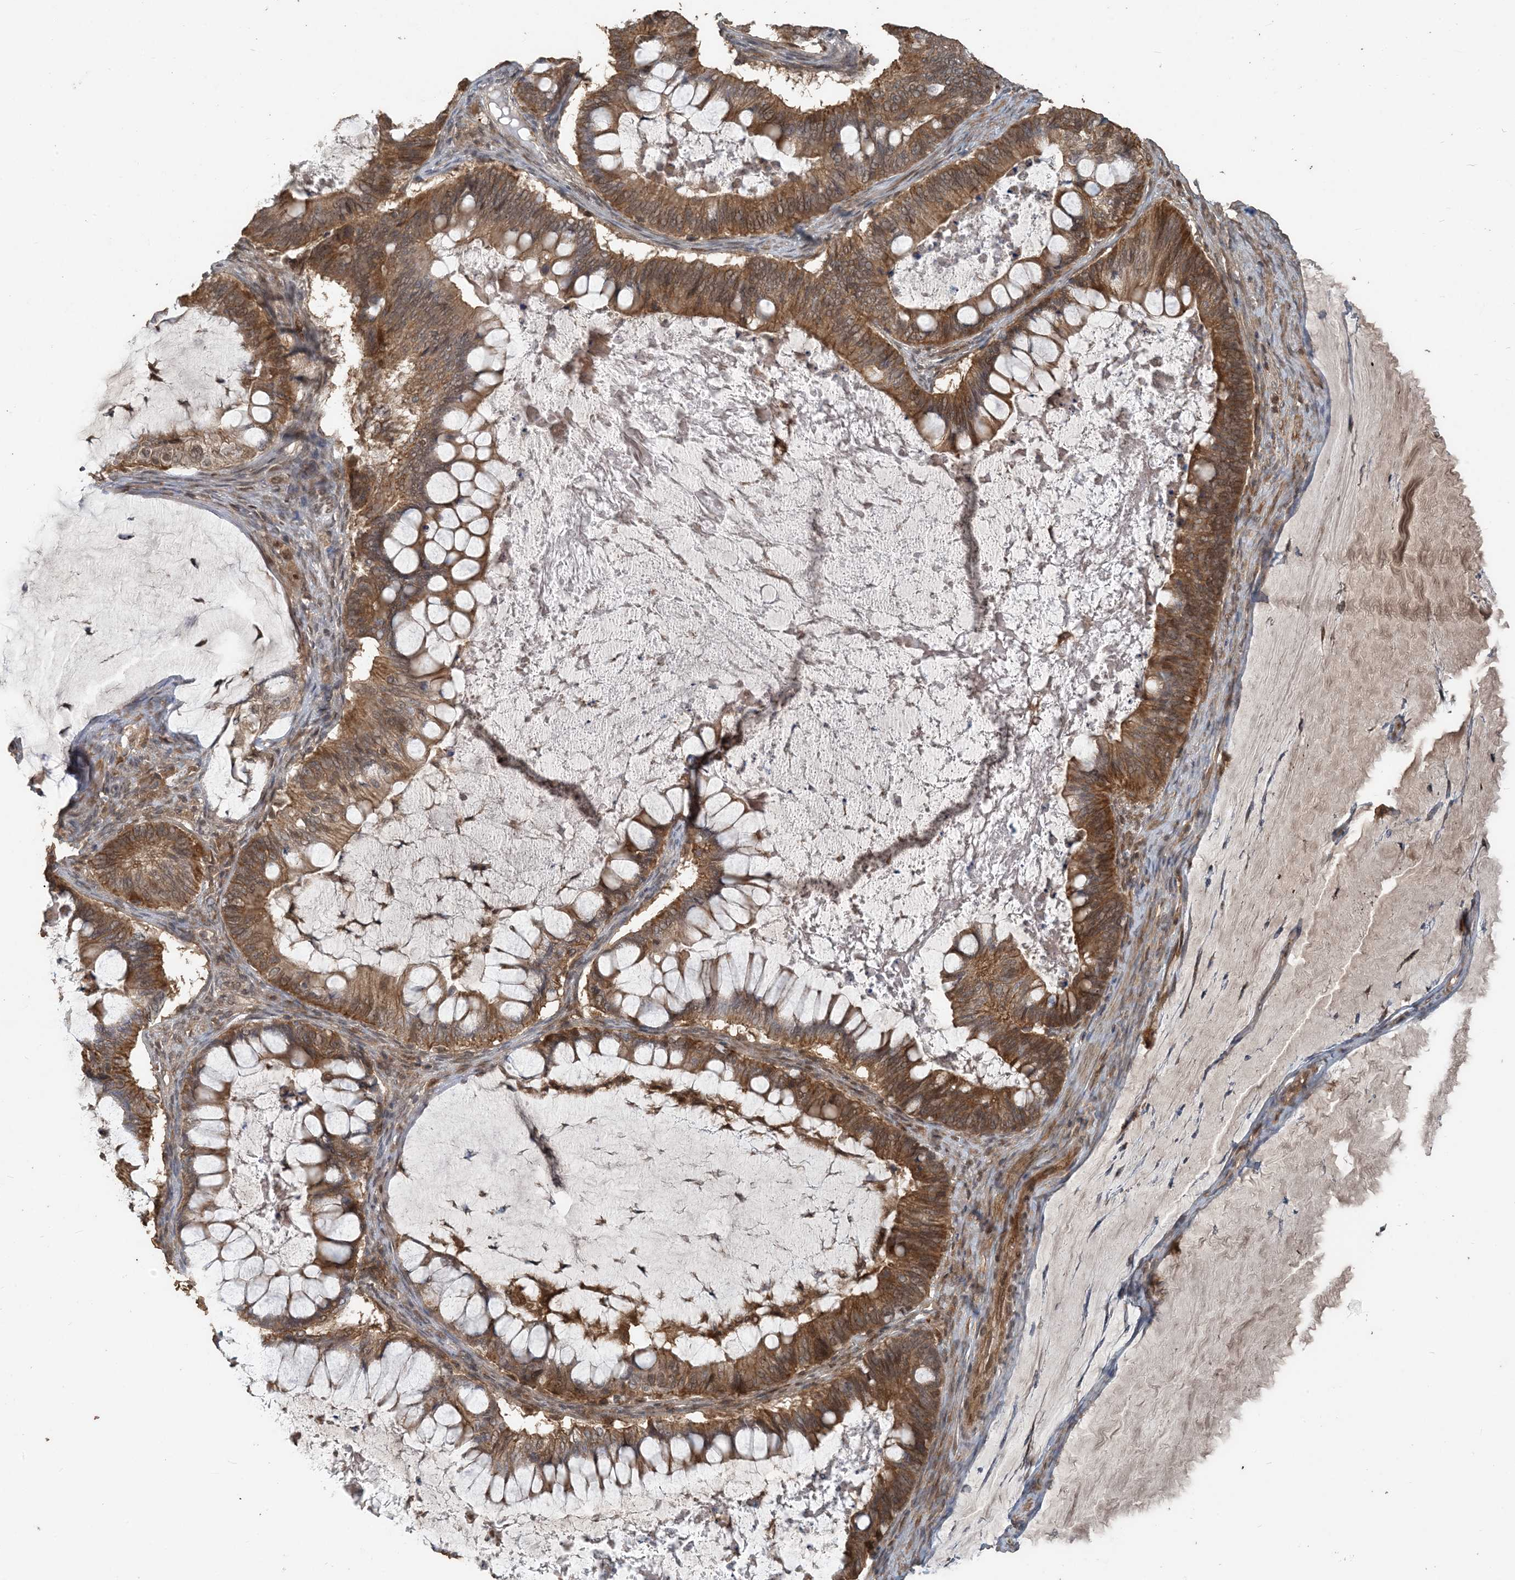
{"staining": {"intensity": "moderate", "quantity": ">75%", "location": "cytoplasmic/membranous"}, "tissue": "ovarian cancer", "cell_type": "Tumor cells", "image_type": "cancer", "snomed": [{"axis": "morphology", "description": "Cystadenocarcinoma, mucinous, NOS"}, {"axis": "topography", "description": "Ovary"}], "caption": "Ovarian mucinous cystadenocarcinoma was stained to show a protein in brown. There is medium levels of moderate cytoplasmic/membranous positivity in about >75% of tumor cells.", "gene": "ZC3H12A", "patient": {"sex": "female", "age": 61}}